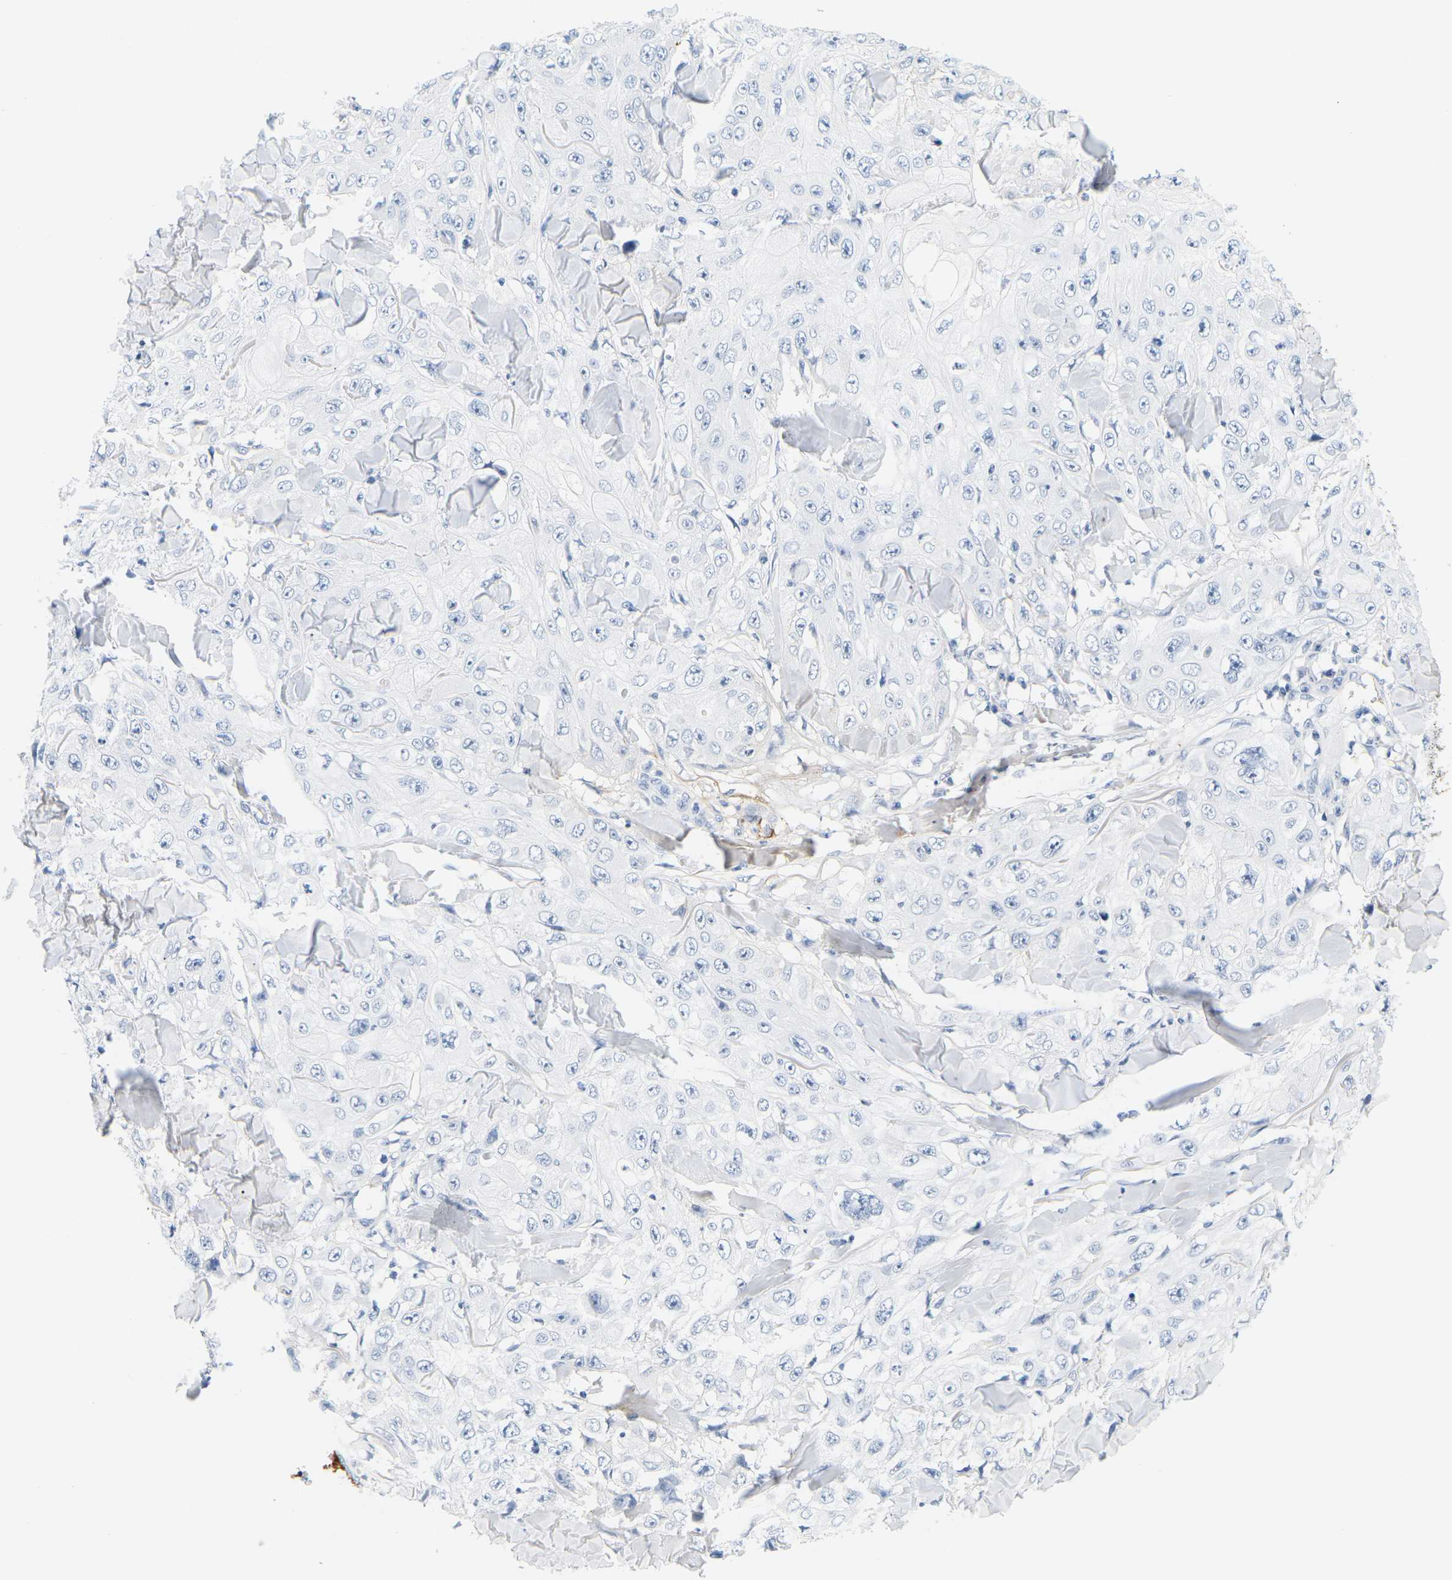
{"staining": {"intensity": "negative", "quantity": "none", "location": "none"}, "tissue": "skin cancer", "cell_type": "Tumor cells", "image_type": "cancer", "snomed": [{"axis": "morphology", "description": "Squamous cell carcinoma, NOS"}, {"axis": "topography", "description": "Skin"}], "caption": "Image shows no significant protein staining in tumor cells of skin squamous cell carcinoma.", "gene": "APOB", "patient": {"sex": "male", "age": 86}}